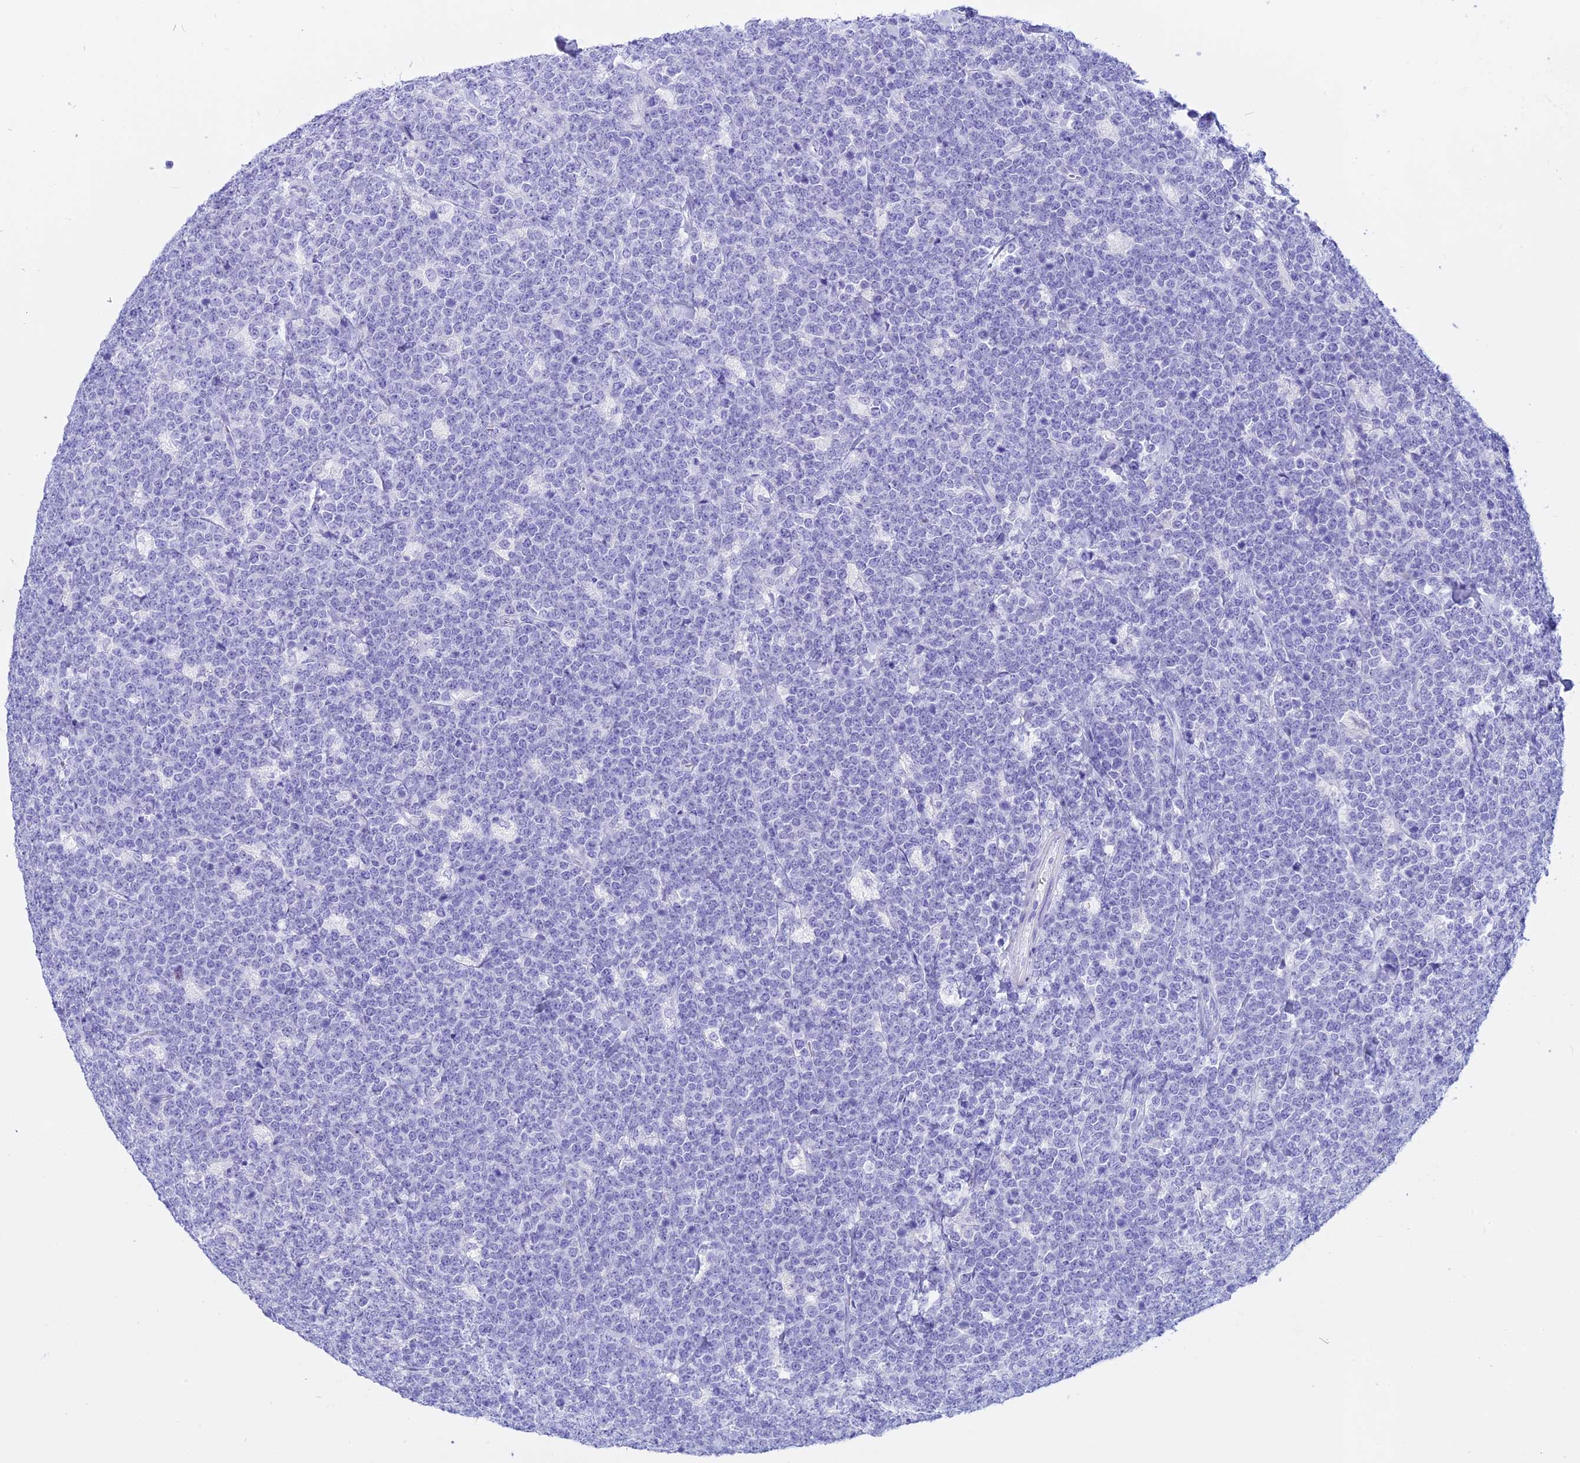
{"staining": {"intensity": "negative", "quantity": "none", "location": "none"}, "tissue": "lymphoma", "cell_type": "Tumor cells", "image_type": "cancer", "snomed": [{"axis": "morphology", "description": "Malignant lymphoma, non-Hodgkin's type, High grade"}, {"axis": "topography", "description": "Small intestine"}], "caption": "This is an immunohistochemistry image of human lymphoma. There is no positivity in tumor cells.", "gene": "ISCA1", "patient": {"sex": "male", "age": 8}}